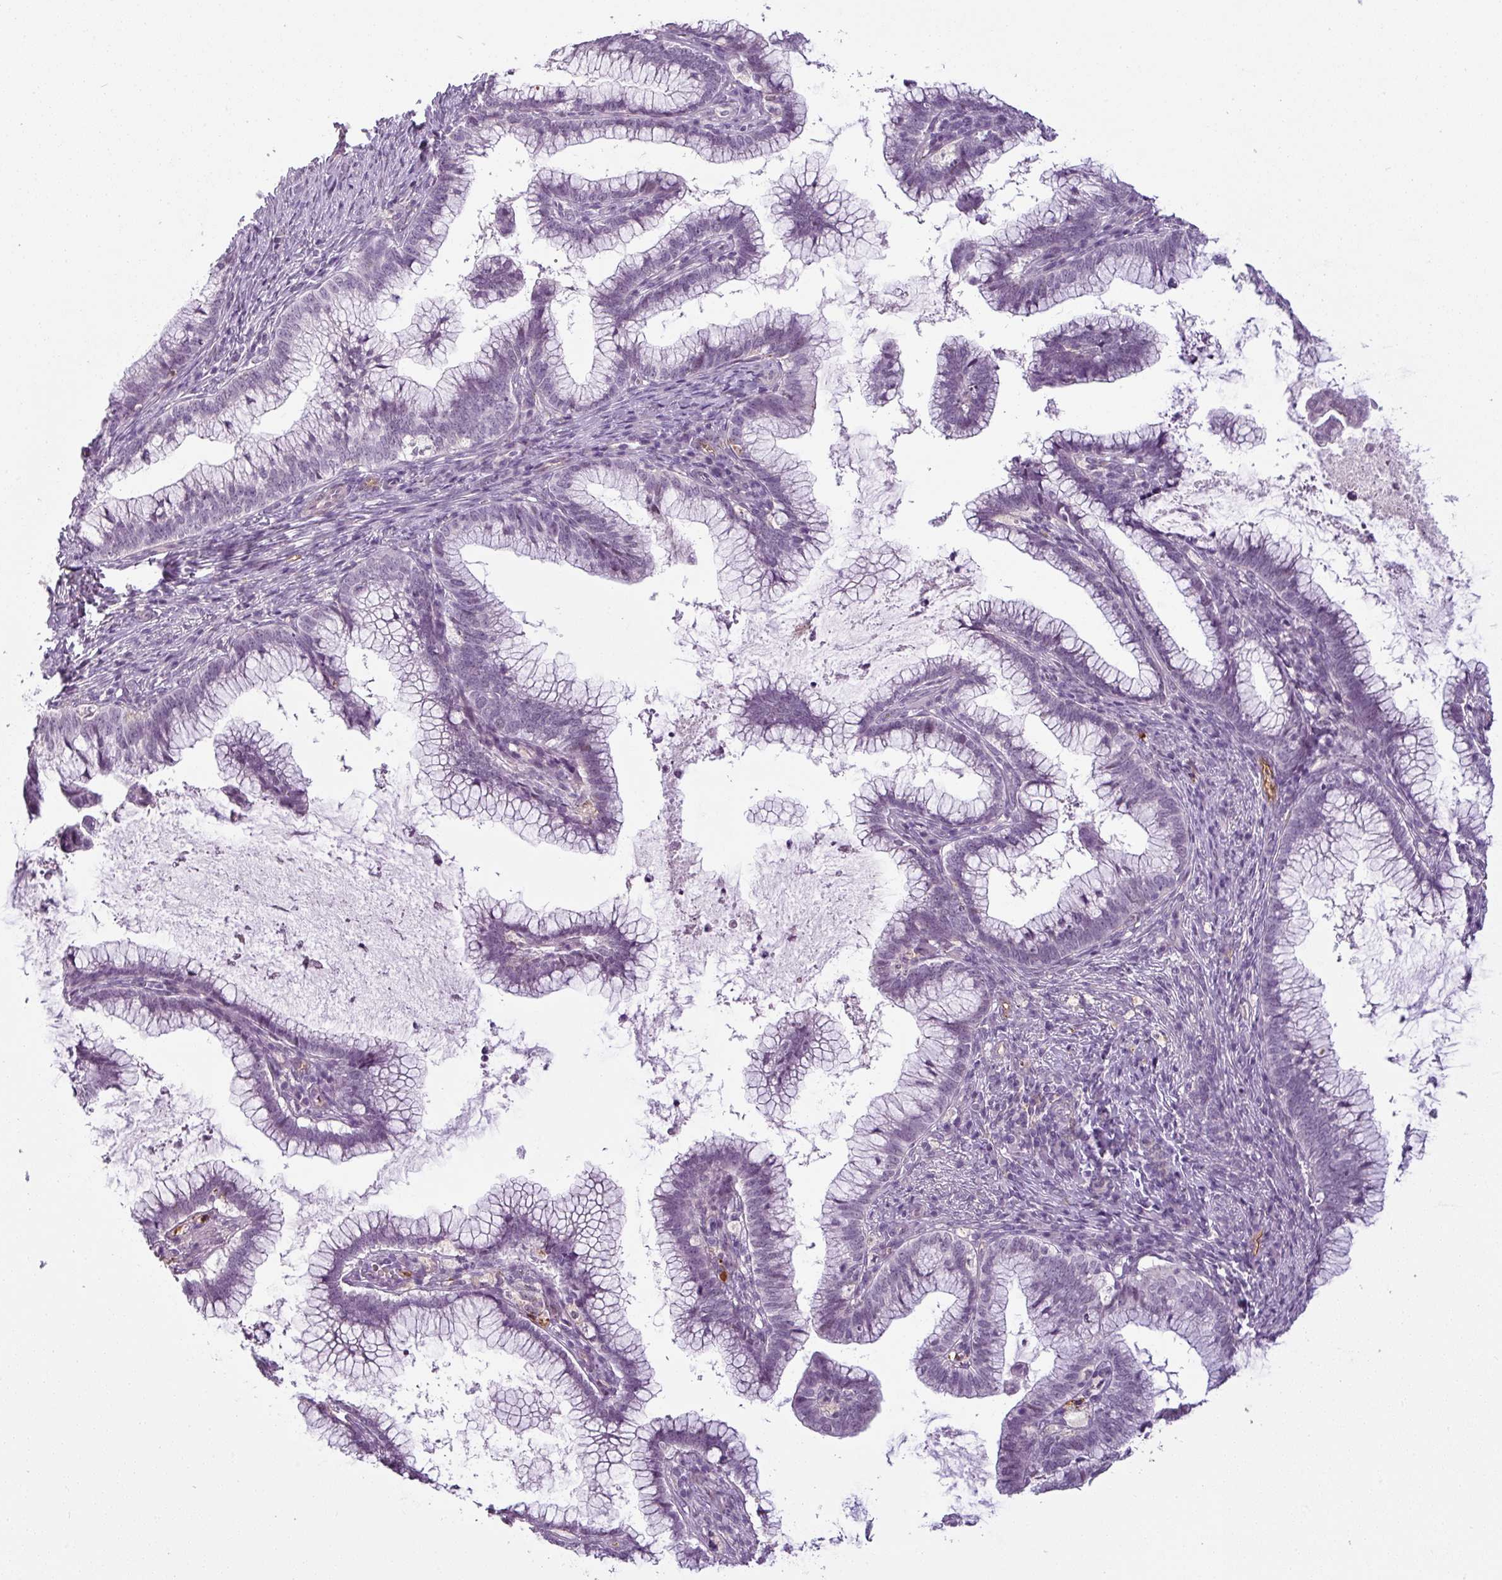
{"staining": {"intensity": "negative", "quantity": "none", "location": "none"}, "tissue": "cervical cancer", "cell_type": "Tumor cells", "image_type": "cancer", "snomed": [{"axis": "morphology", "description": "Adenocarcinoma, NOS"}, {"axis": "topography", "description": "Cervix"}], "caption": "Protein analysis of adenocarcinoma (cervical) shows no significant positivity in tumor cells.", "gene": "APOC1", "patient": {"sex": "female", "age": 36}}